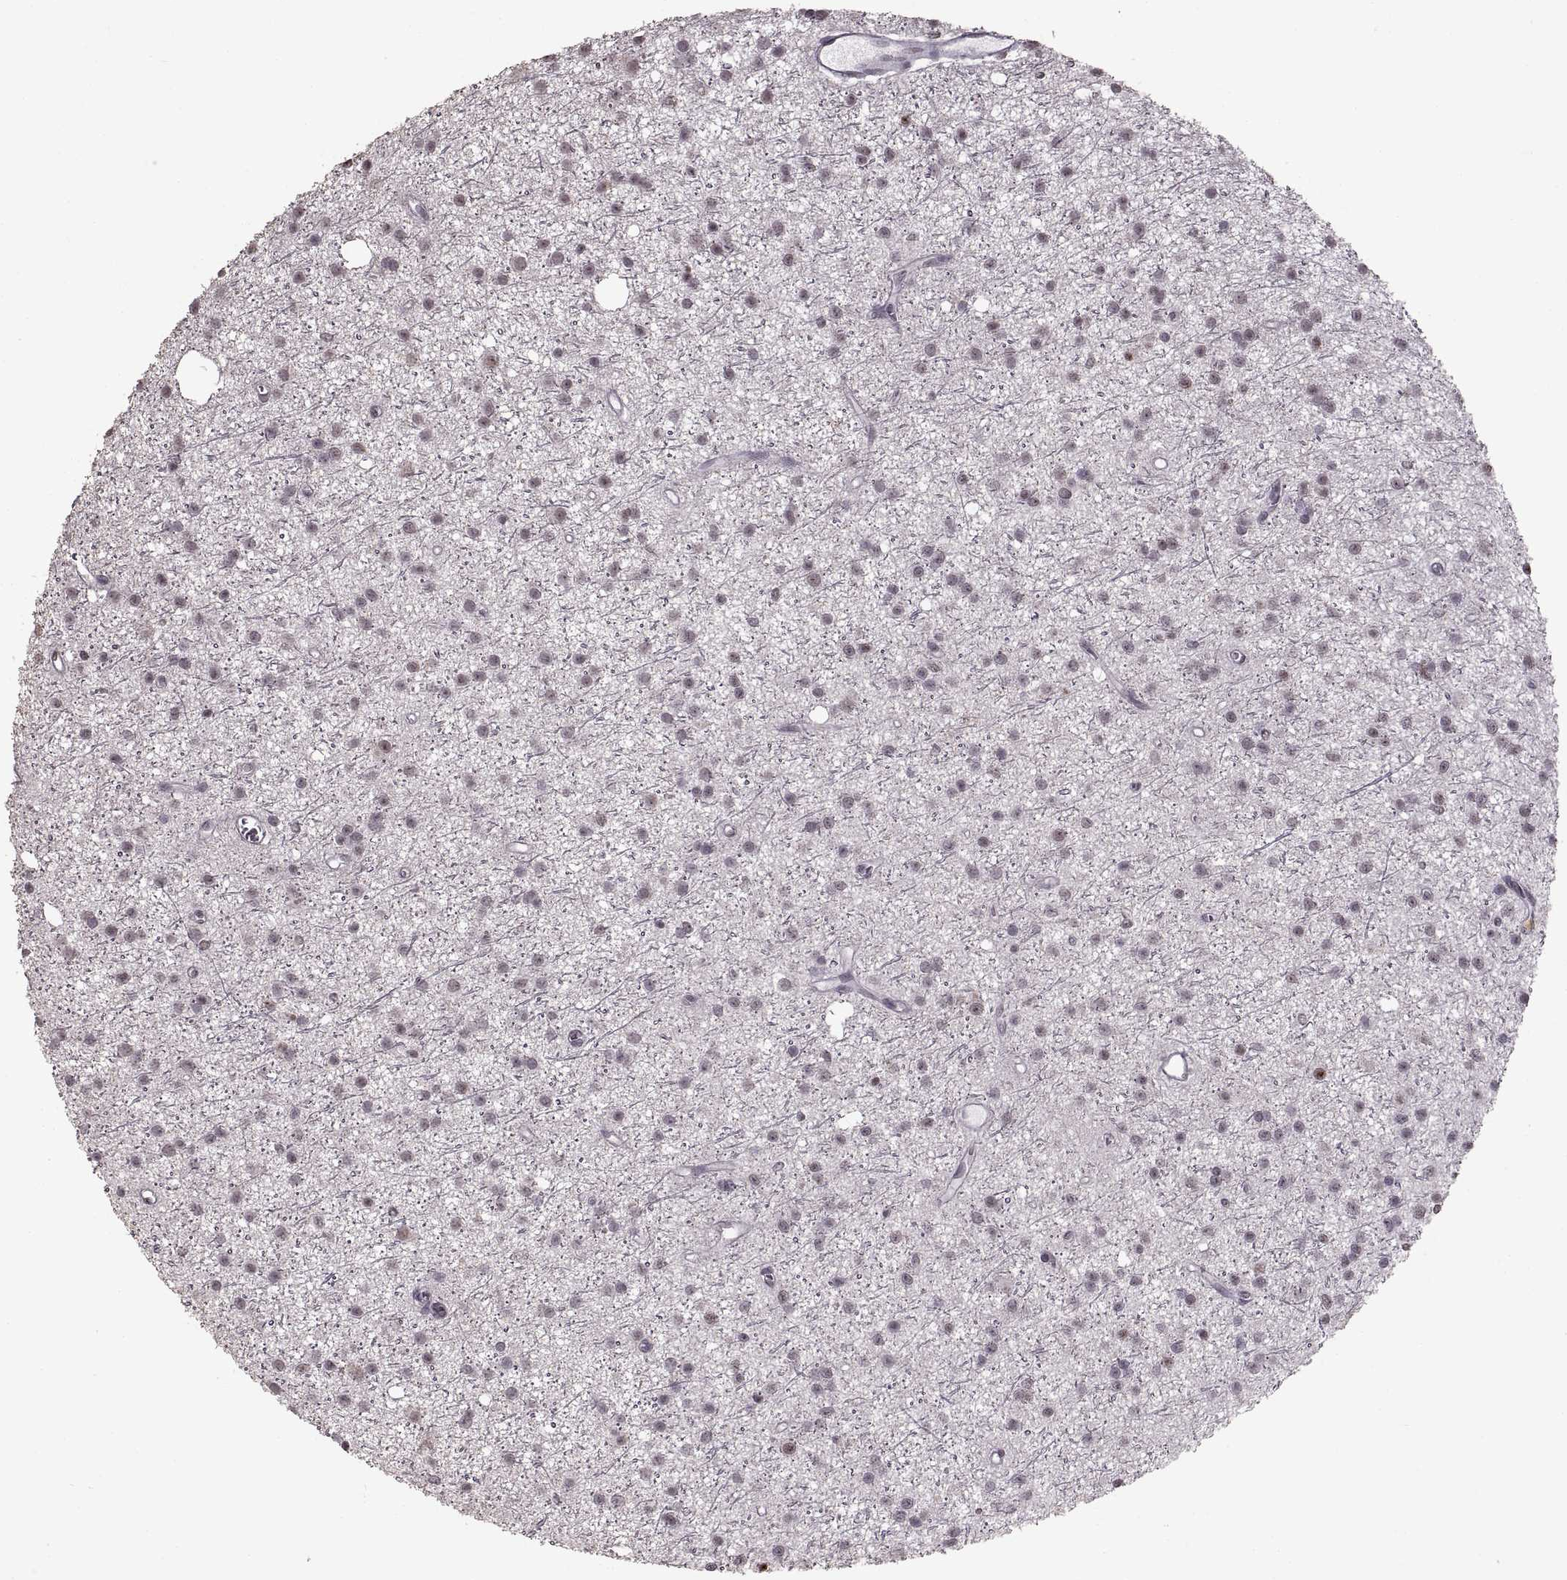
{"staining": {"intensity": "moderate", "quantity": "<25%", "location": "nuclear"}, "tissue": "glioma", "cell_type": "Tumor cells", "image_type": "cancer", "snomed": [{"axis": "morphology", "description": "Glioma, malignant, Low grade"}, {"axis": "topography", "description": "Brain"}], "caption": "Immunohistochemical staining of malignant glioma (low-grade) demonstrates low levels of moderate nuclear protein positivity in about <25% of tumor cells.", "gene": "PALS1", "patient": {"sex": "male", "age": 27}}